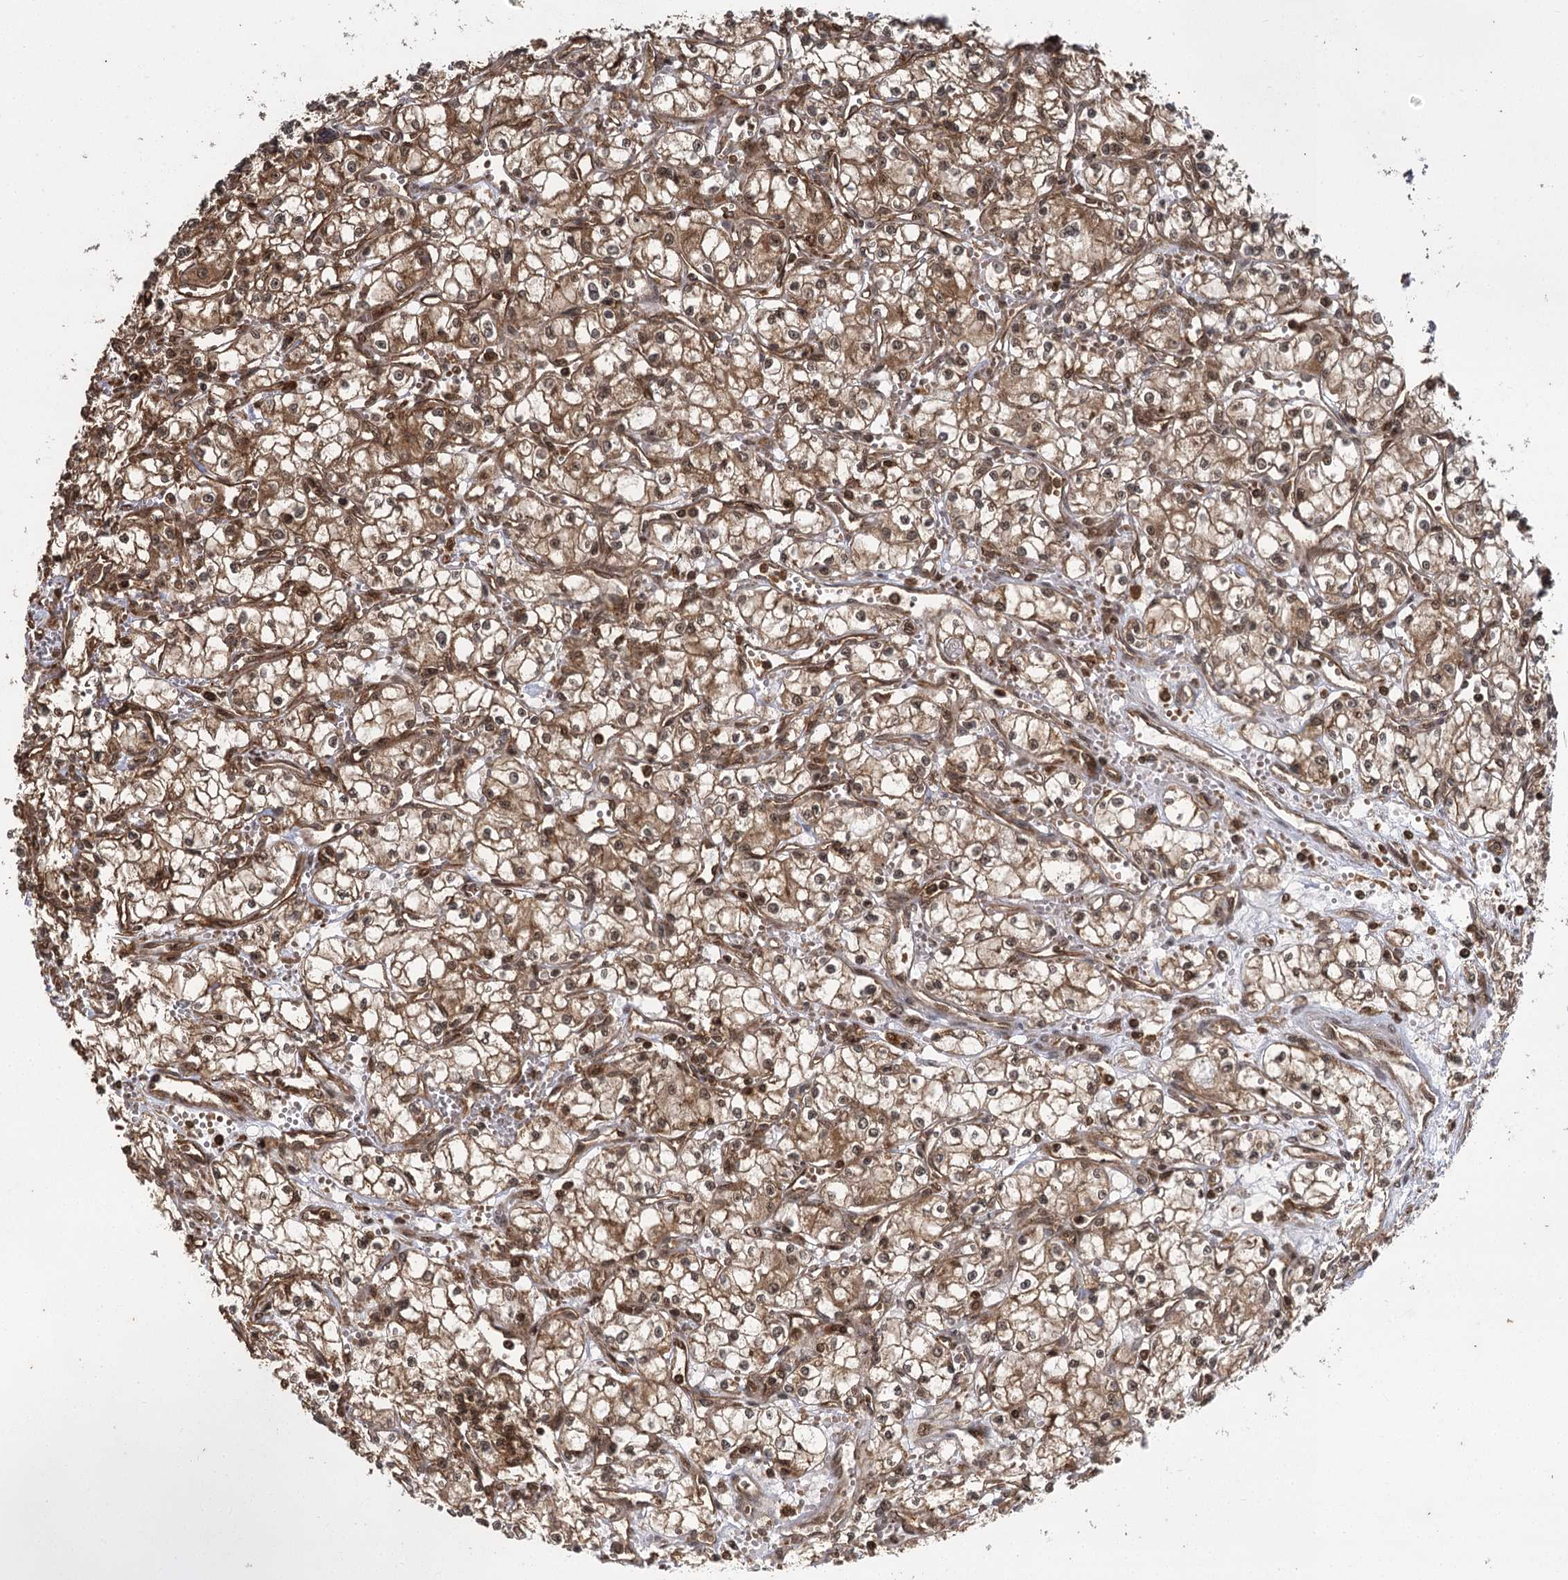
{"staining": {"intensity": "moderate", "quantity": ">75%", "location": "cytoplasmic/membranous,nuclear"}, "tissue": "renal cancer", "cell_type": "Tumor cells", "image_type": "cancer", "snomed": [{"axis": "morphology", "description": "Adenocarcinoma, NOS"}, {"axis": "topography", "description": "Kidney"}], "caption": "Immunohistochemical staining of human renal cancer exhibits moderate cytoplasmic/membranous and nuclear protein expression in about >75% of tumor cells.", "gene": "IL11RA", "patient": {"sex": "male", "age": 59}}